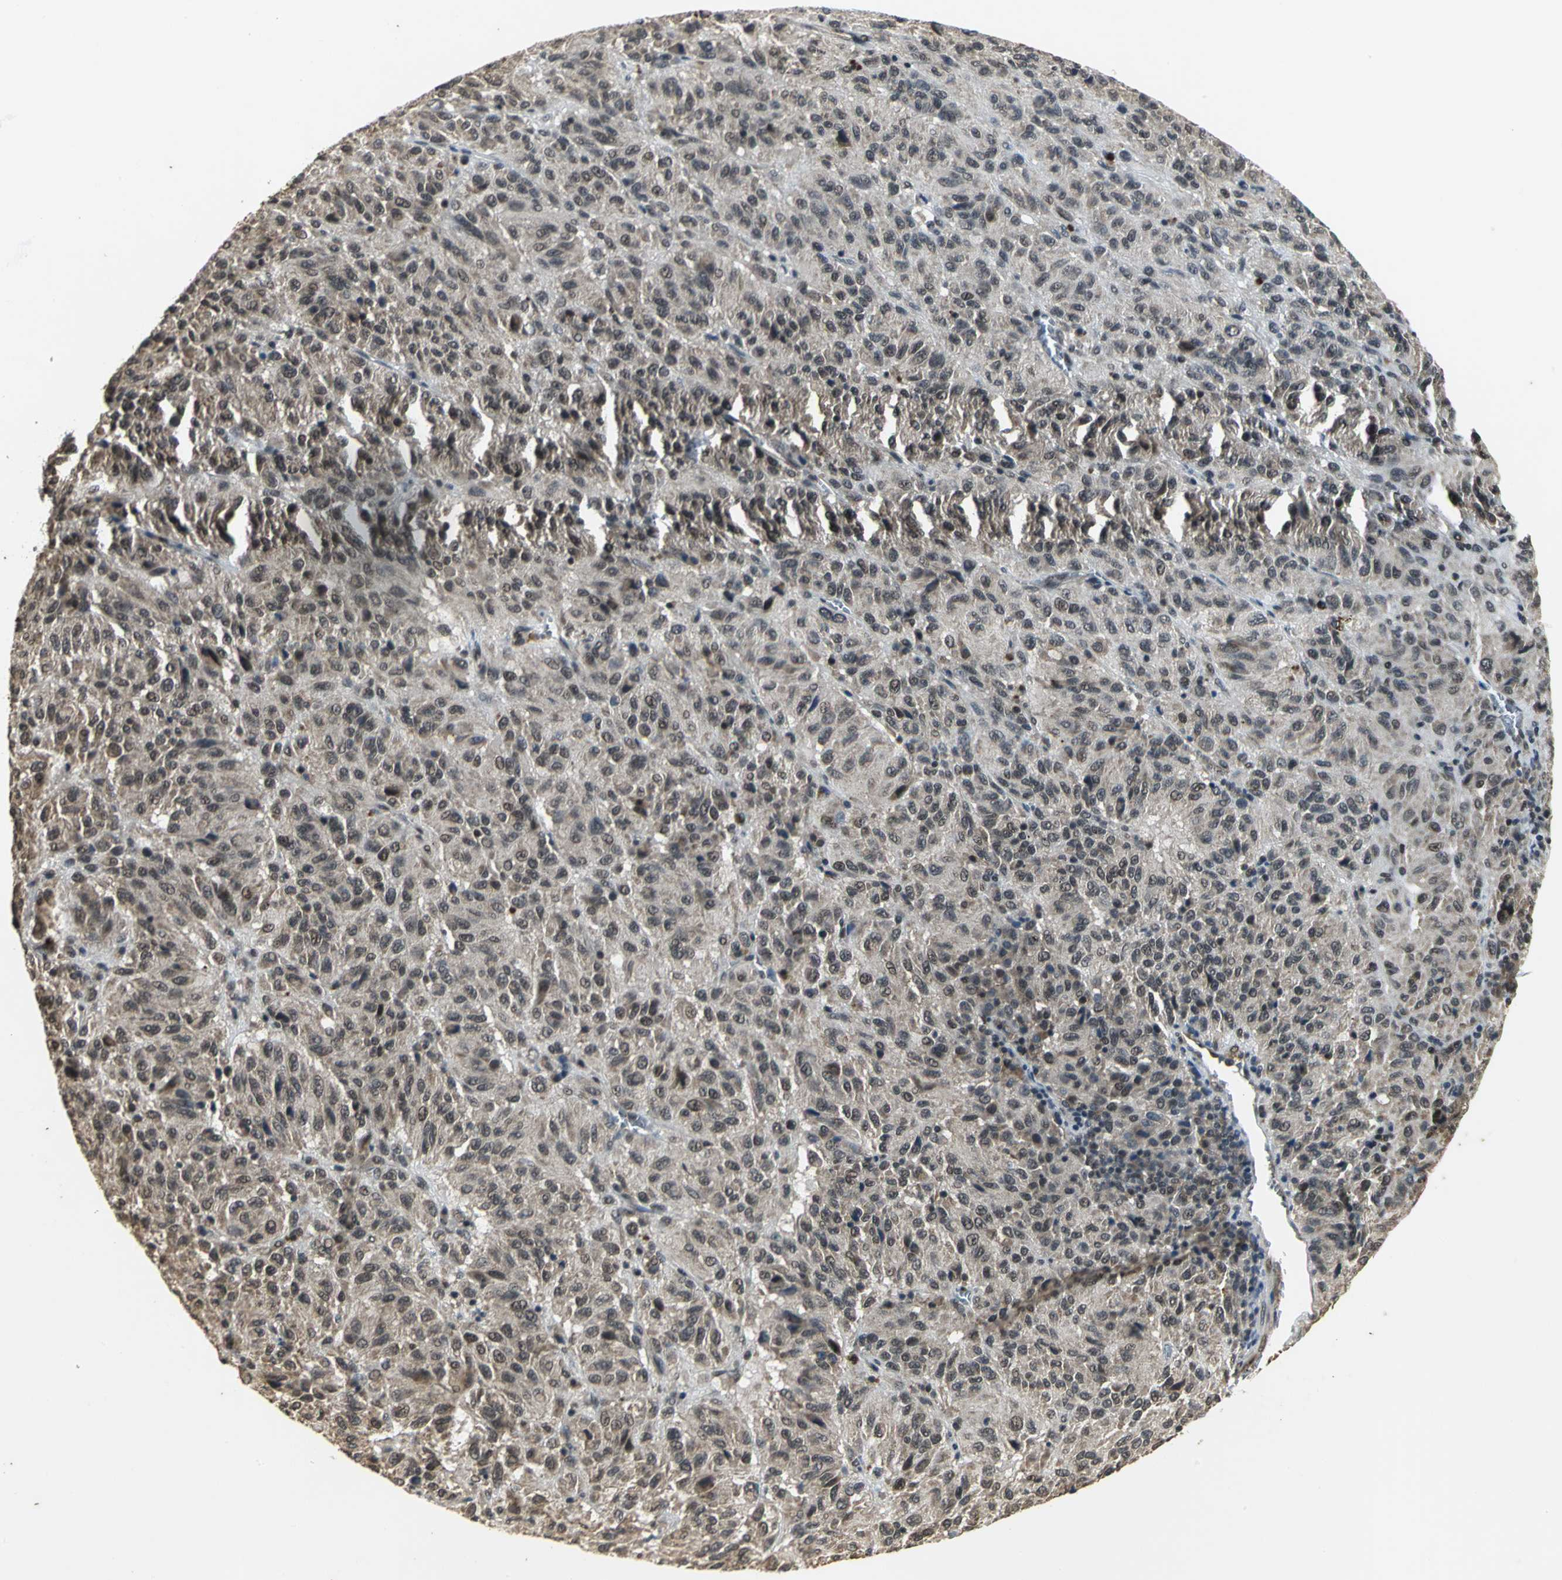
{"staining": {"intensity": "weak", "quantity": "25%-75%", "location": "cytoplasmic/membranous"}, "tissue": "melanoma", "cell_type": "Tumor cells", "image_type": "cancer", "snomed": [{"axis": "morphology", "description": "Malignant melanoma, Metastatic site"}, {"axis": "topography", "description": "Lung"}], "caption": "Malignant melanoma (metastatic site) was stained to show a protein in brown. There is low levels of weak cytoplasmic/membranous expression in about 25%-75% of tumor cells.", "gene": "NOTCH3", "patient": {"sex": "male", "age": 64}}